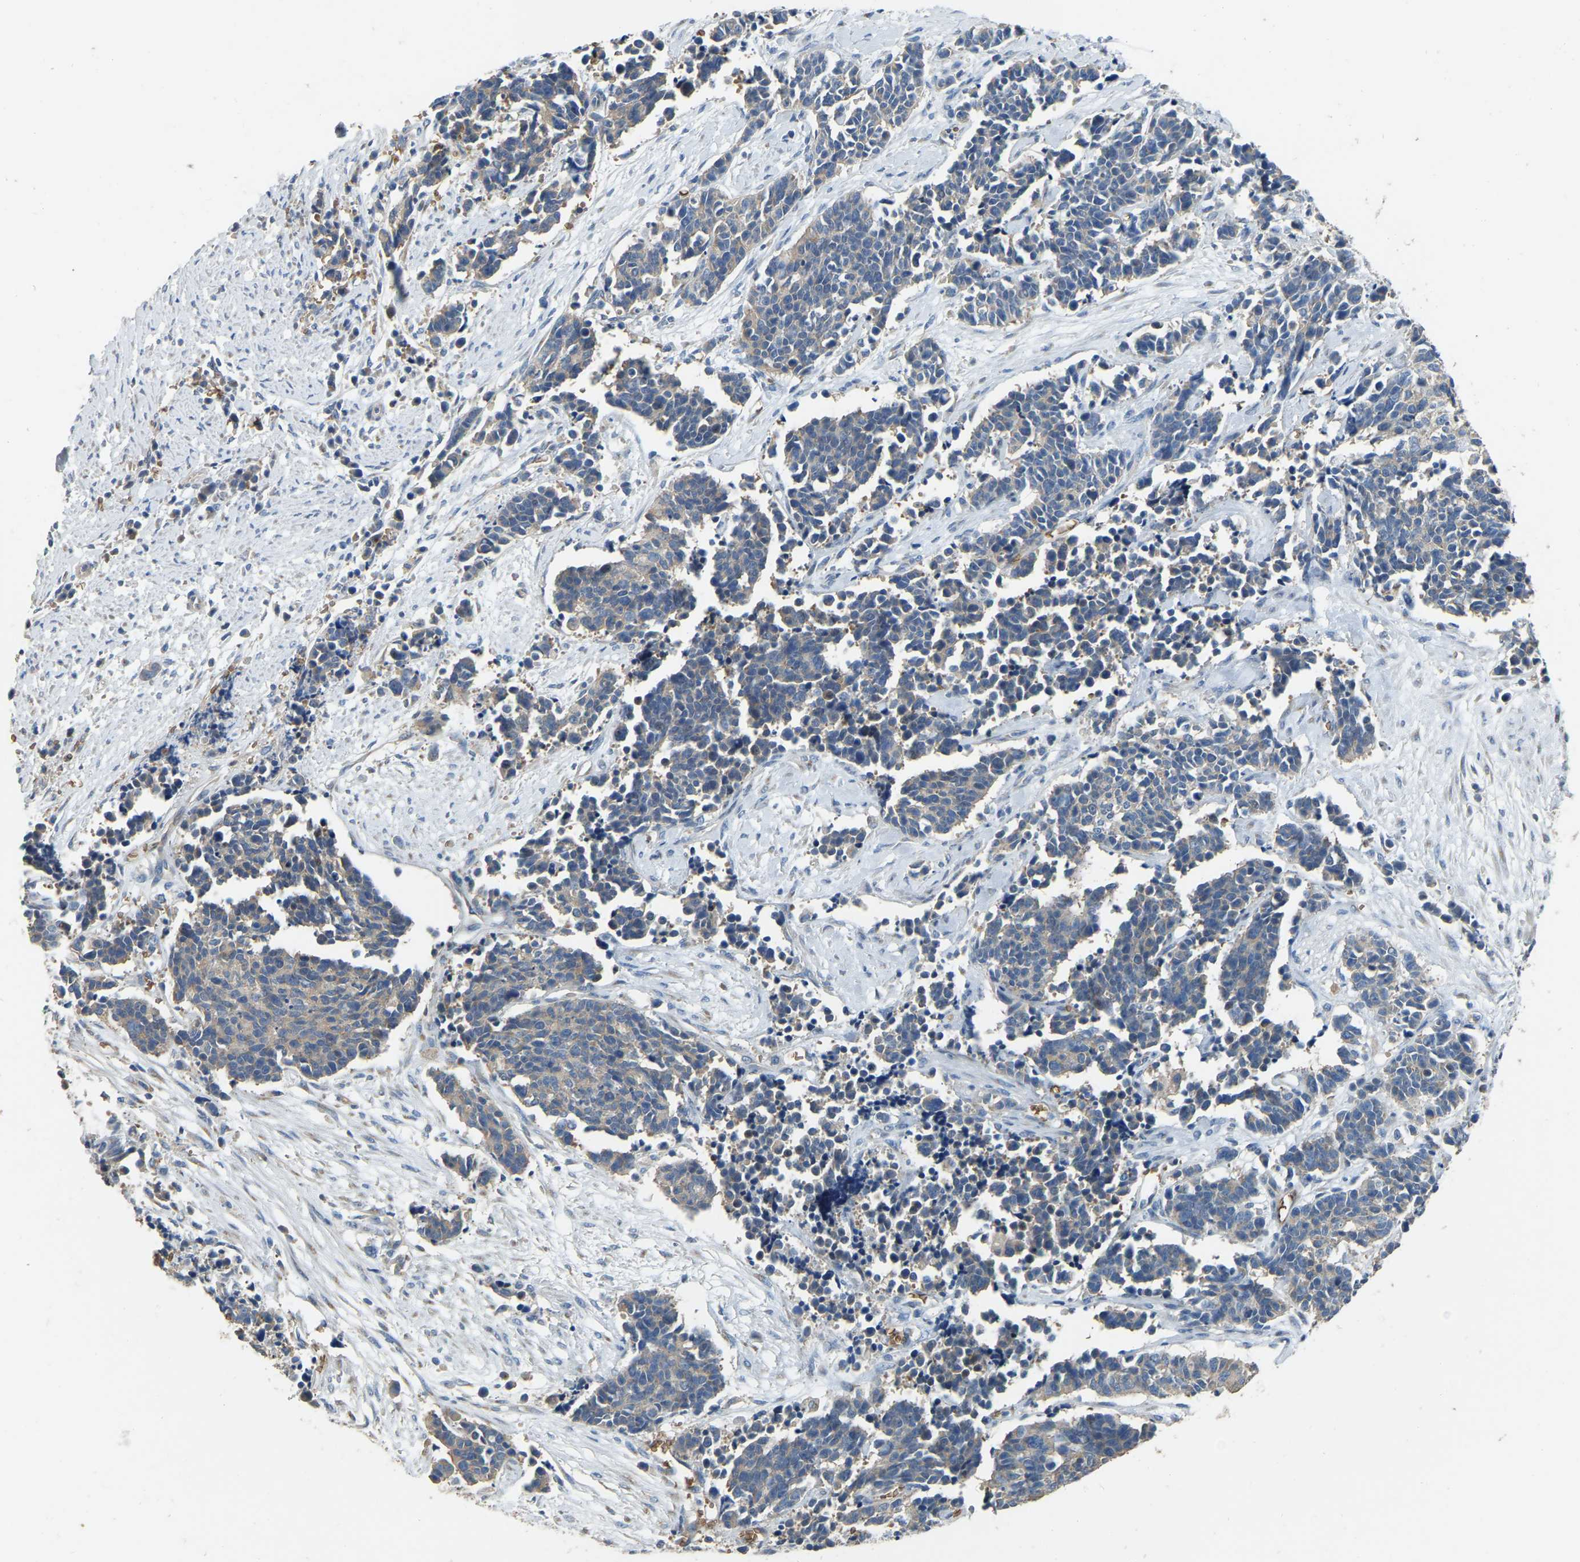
{"staining": {"intensity": "weak", "quantity": "25%-75%", "location": "cytoplasmic/membranous"}, "tissue": "cervical cancer", "cell_type": "Tumor cells", "image_type": "cancer", "snomed": [{"axis": "morphology", "description": "Squamous cell carcinoma, NOS"}, {"axis": "topography", "description": "Cervix"}], "caption": "Immunohistochemistry (IHC) micrograph of squamous cell carcinoma (cervical) stained for a protein (brown), which shows low levels of weak cytoplasmic/membranous positivity in about 25%-75% of tumor cells.", "gene": "CFAP298", "patient": {"sex": "female", "age": 35}}